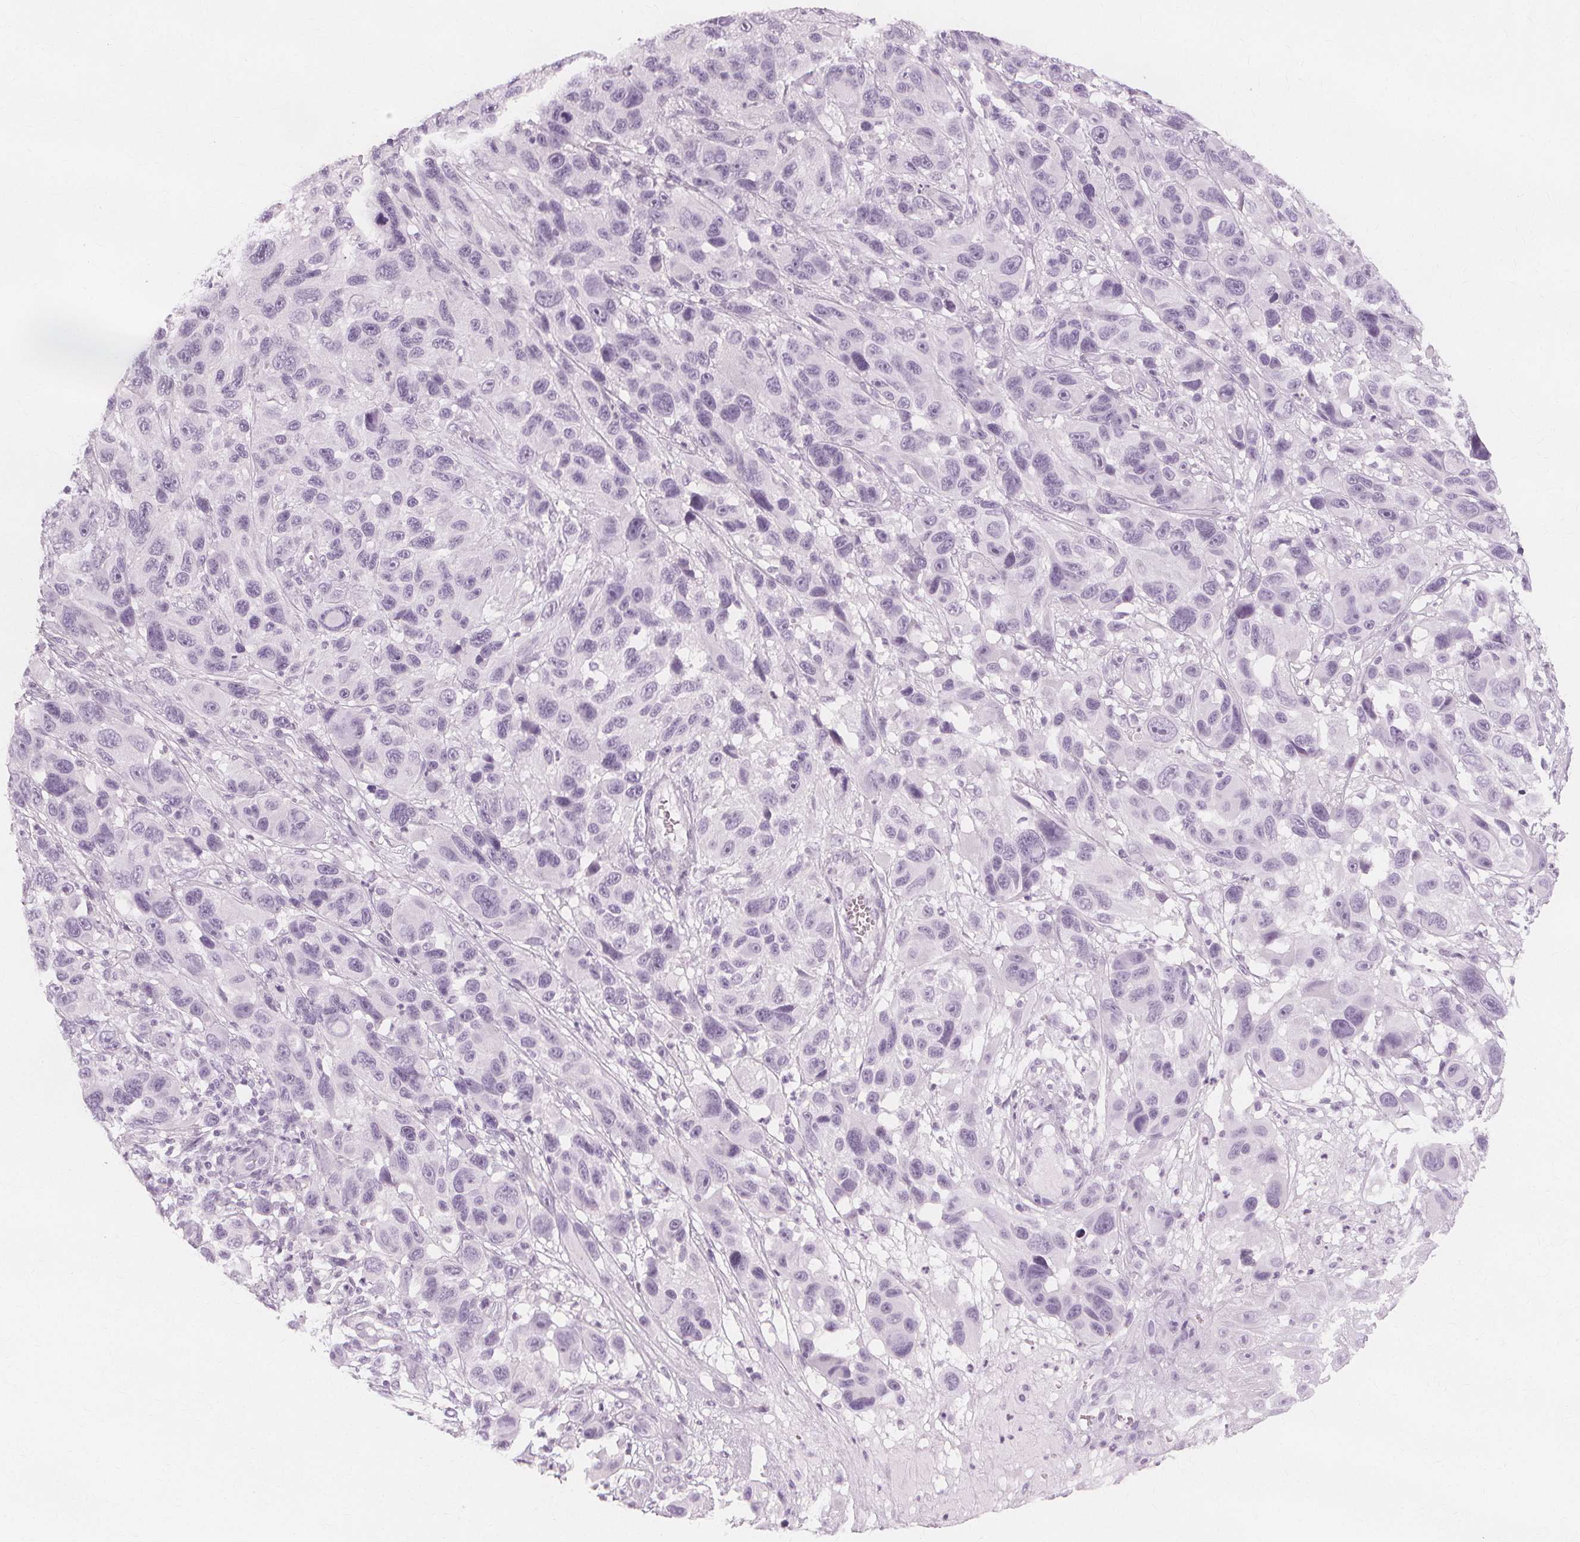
{"staining": {"intensity": "negative", "quantity": "none", "location": "none"}, "tissue": "melanoma", "cell_type": "Tumor cells", "image_type": "cancer", "snomed": [{"axis": "morphology", "description": "Malignant melanoma, NOS"}, {"axis": "topography", "description": "Skin"}], "caption": "Immunohistochemistry (IHC) image of human melanoma stained for a protein (brown), which displays no staining in tumor cells.", "gene": "TFF1", "patient": {"sex": "male", "age": 53}}